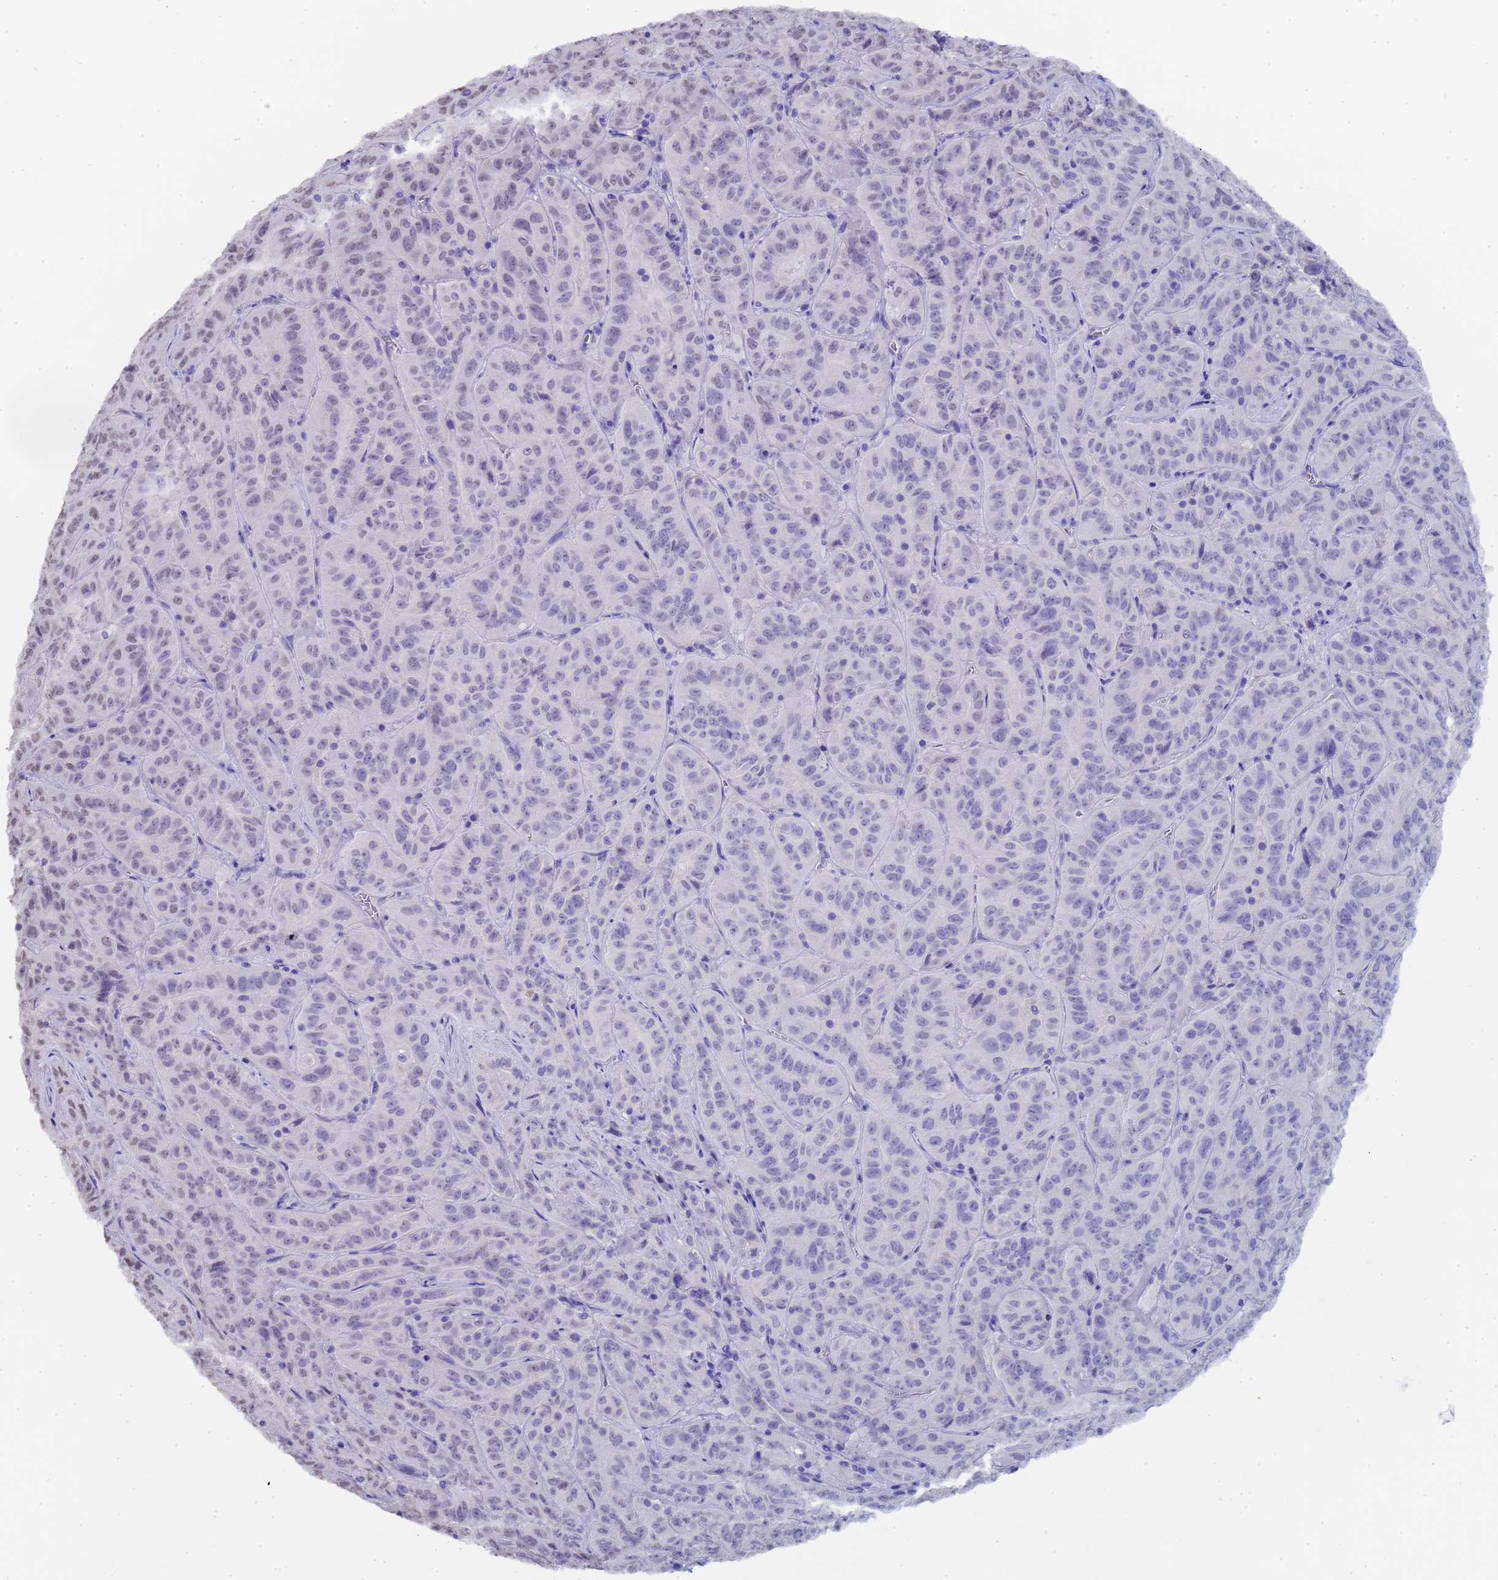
{"staining": {"intensity": "negative", "quantity": "none", "location": "none"}, "tissue": "pancreatic cancer", "cell_type": "Tumor cells", "image_type": "cancer", "snomed": [{"axis": "morphology", "description": "Adenocarcinoma, NOS"}, {"axis": "topography", "description": "Pancreas"}], "caption": "Tumor cells show no significant positivity in adenocarcinoma (pancreatic).", "gene": "CTRC", "patient": {"sex": "male", "age": 63}}